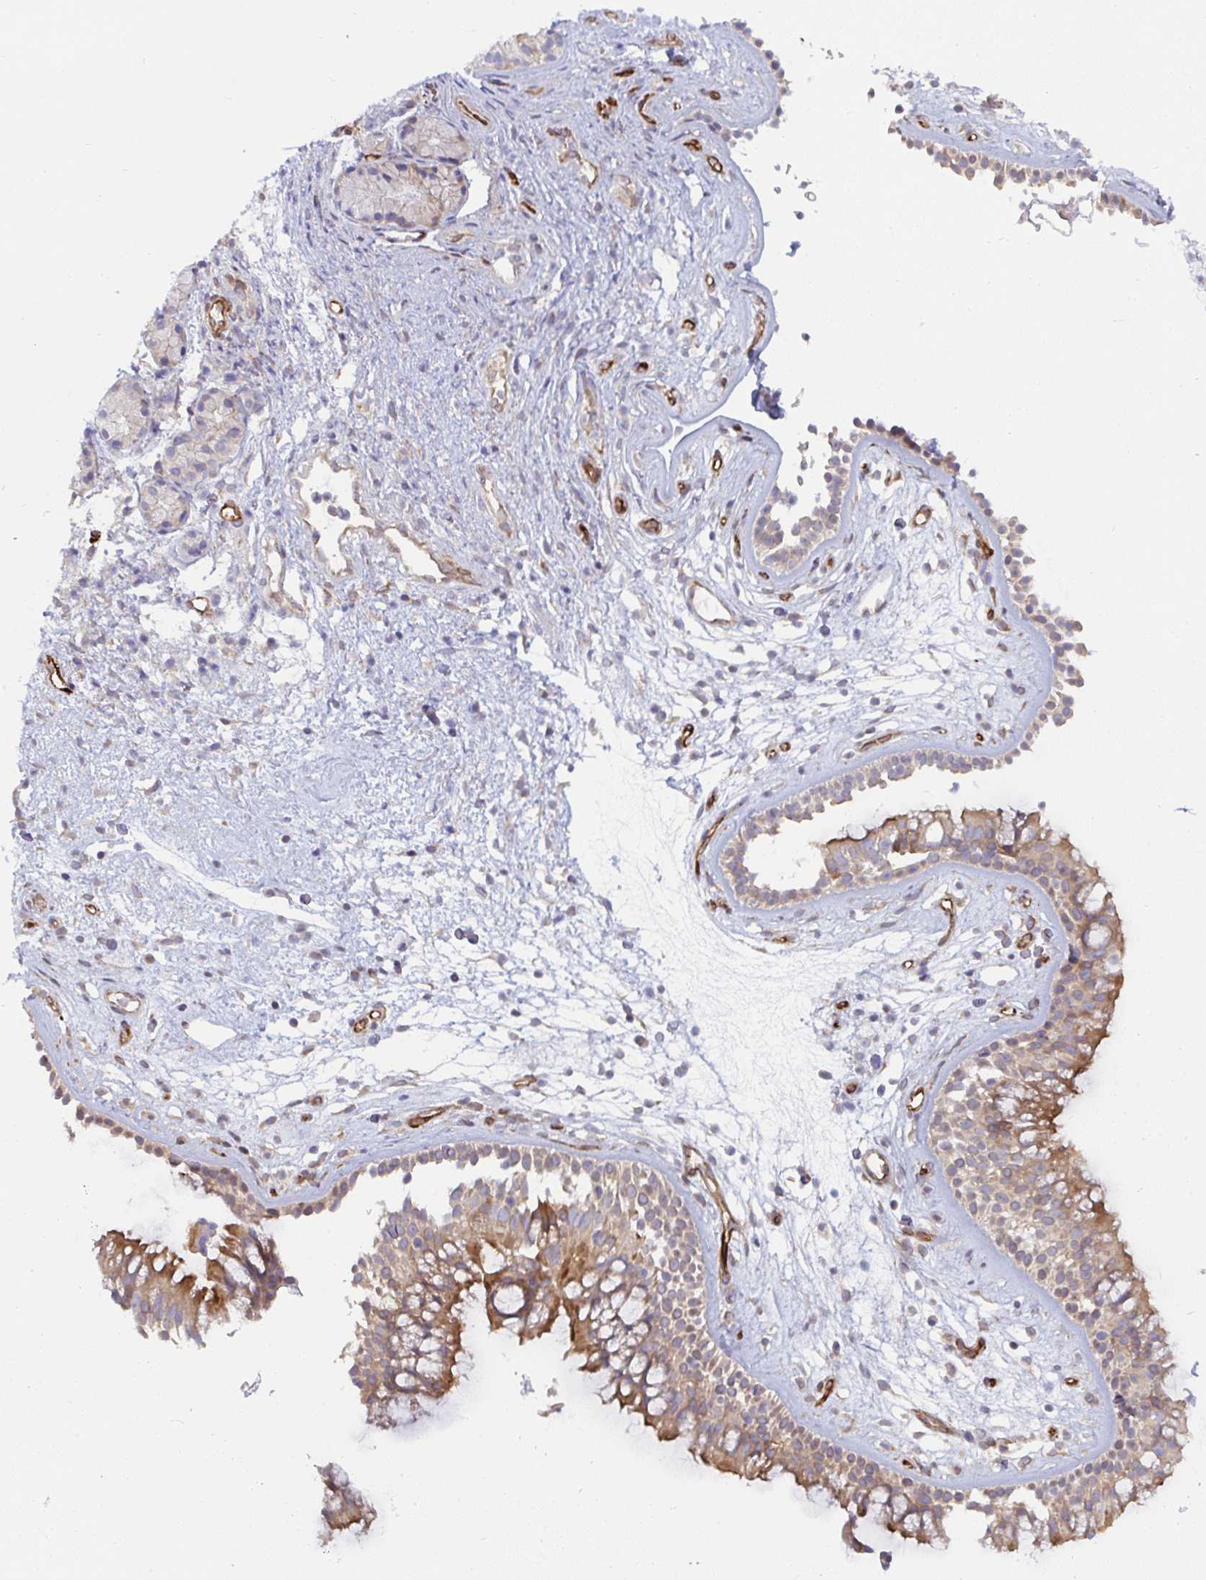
{"staining": {"intensity": "moderate", "quantity": ">75%", "location": "cytoplasmic/membranous"}, "tissue": "nasopharynx", "cell_type": "Respiratory epithelial cells", "image_type": "normal", "snomed": [{"axis": "morphology", "description": "Normal tissue, NOS"}, {"axis": "topography", "description": "Nasopharynx"}], "caption": "Protein expression analysis of benign human nasopharynx reveals moderate cytoplasmic/membranous expression in about >75% of respiratory epithelial cells. Nuclei are stained in blue.", "gene": "EIF1AD", "patient": {"sex": "female", "age": 70}}